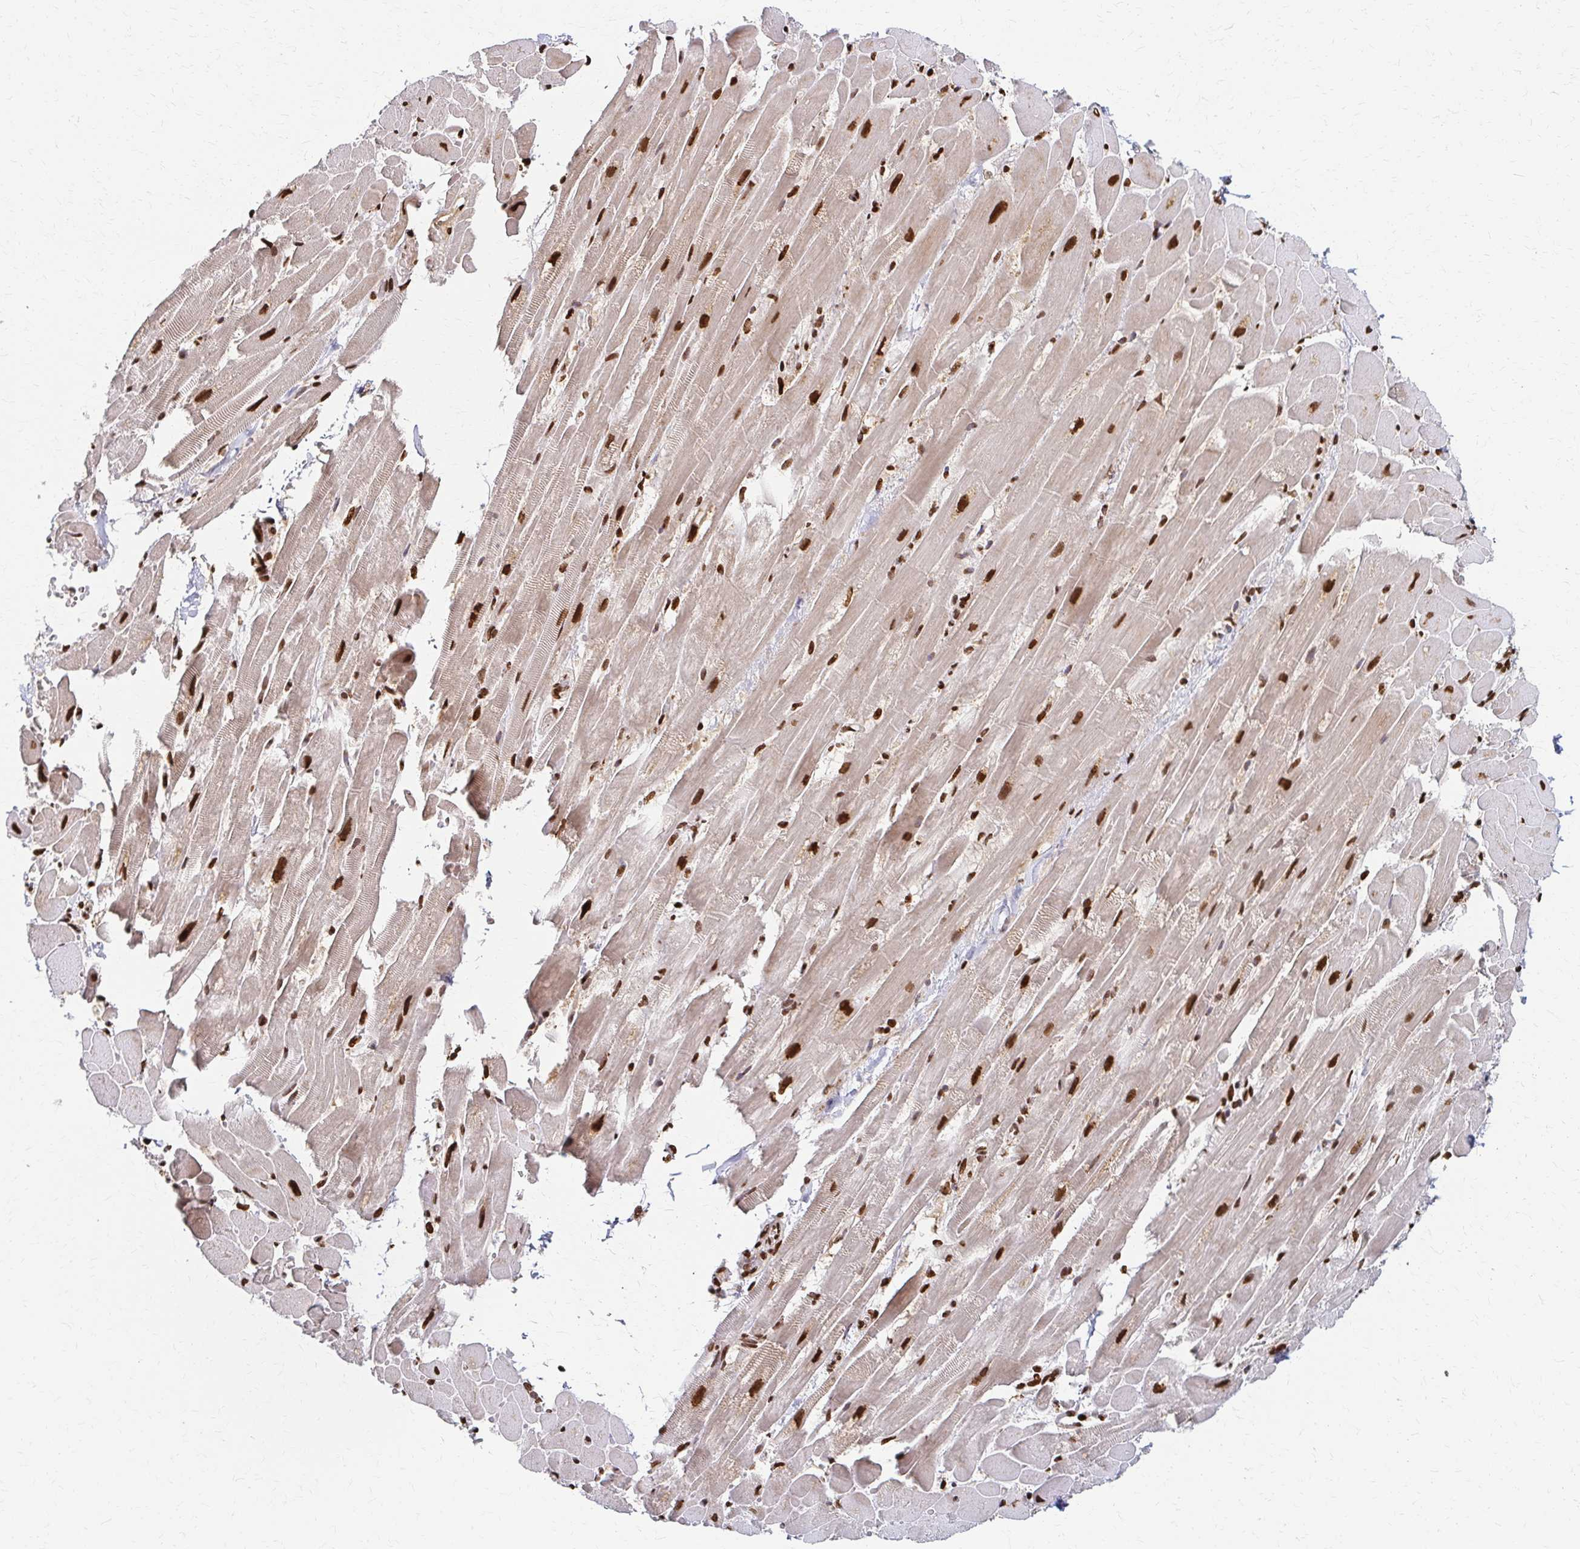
{"staining": {"intensity": "strong", "quantity": "25%-75%", "location": "nuclear"}, "tissue": "heart muscle", "cell_type": "Cardiomyocytes", "image_type": "normal", "snomed": [{"axis": "morphology", "description": "Normal tissue, NOS"}, {"axis": "topography", "description": "Heart"}], "caption": "Immunohistochemistry (IHC) image of benign heart muscle: heart muscle stained using IHC shows high levels of strong protein expression localized specifically in the nuclear of cardiomyocytes, appearing as a nuclear brown color.", "gene": "PSMD7", "patient": {"sex": "male", "age": 37}}